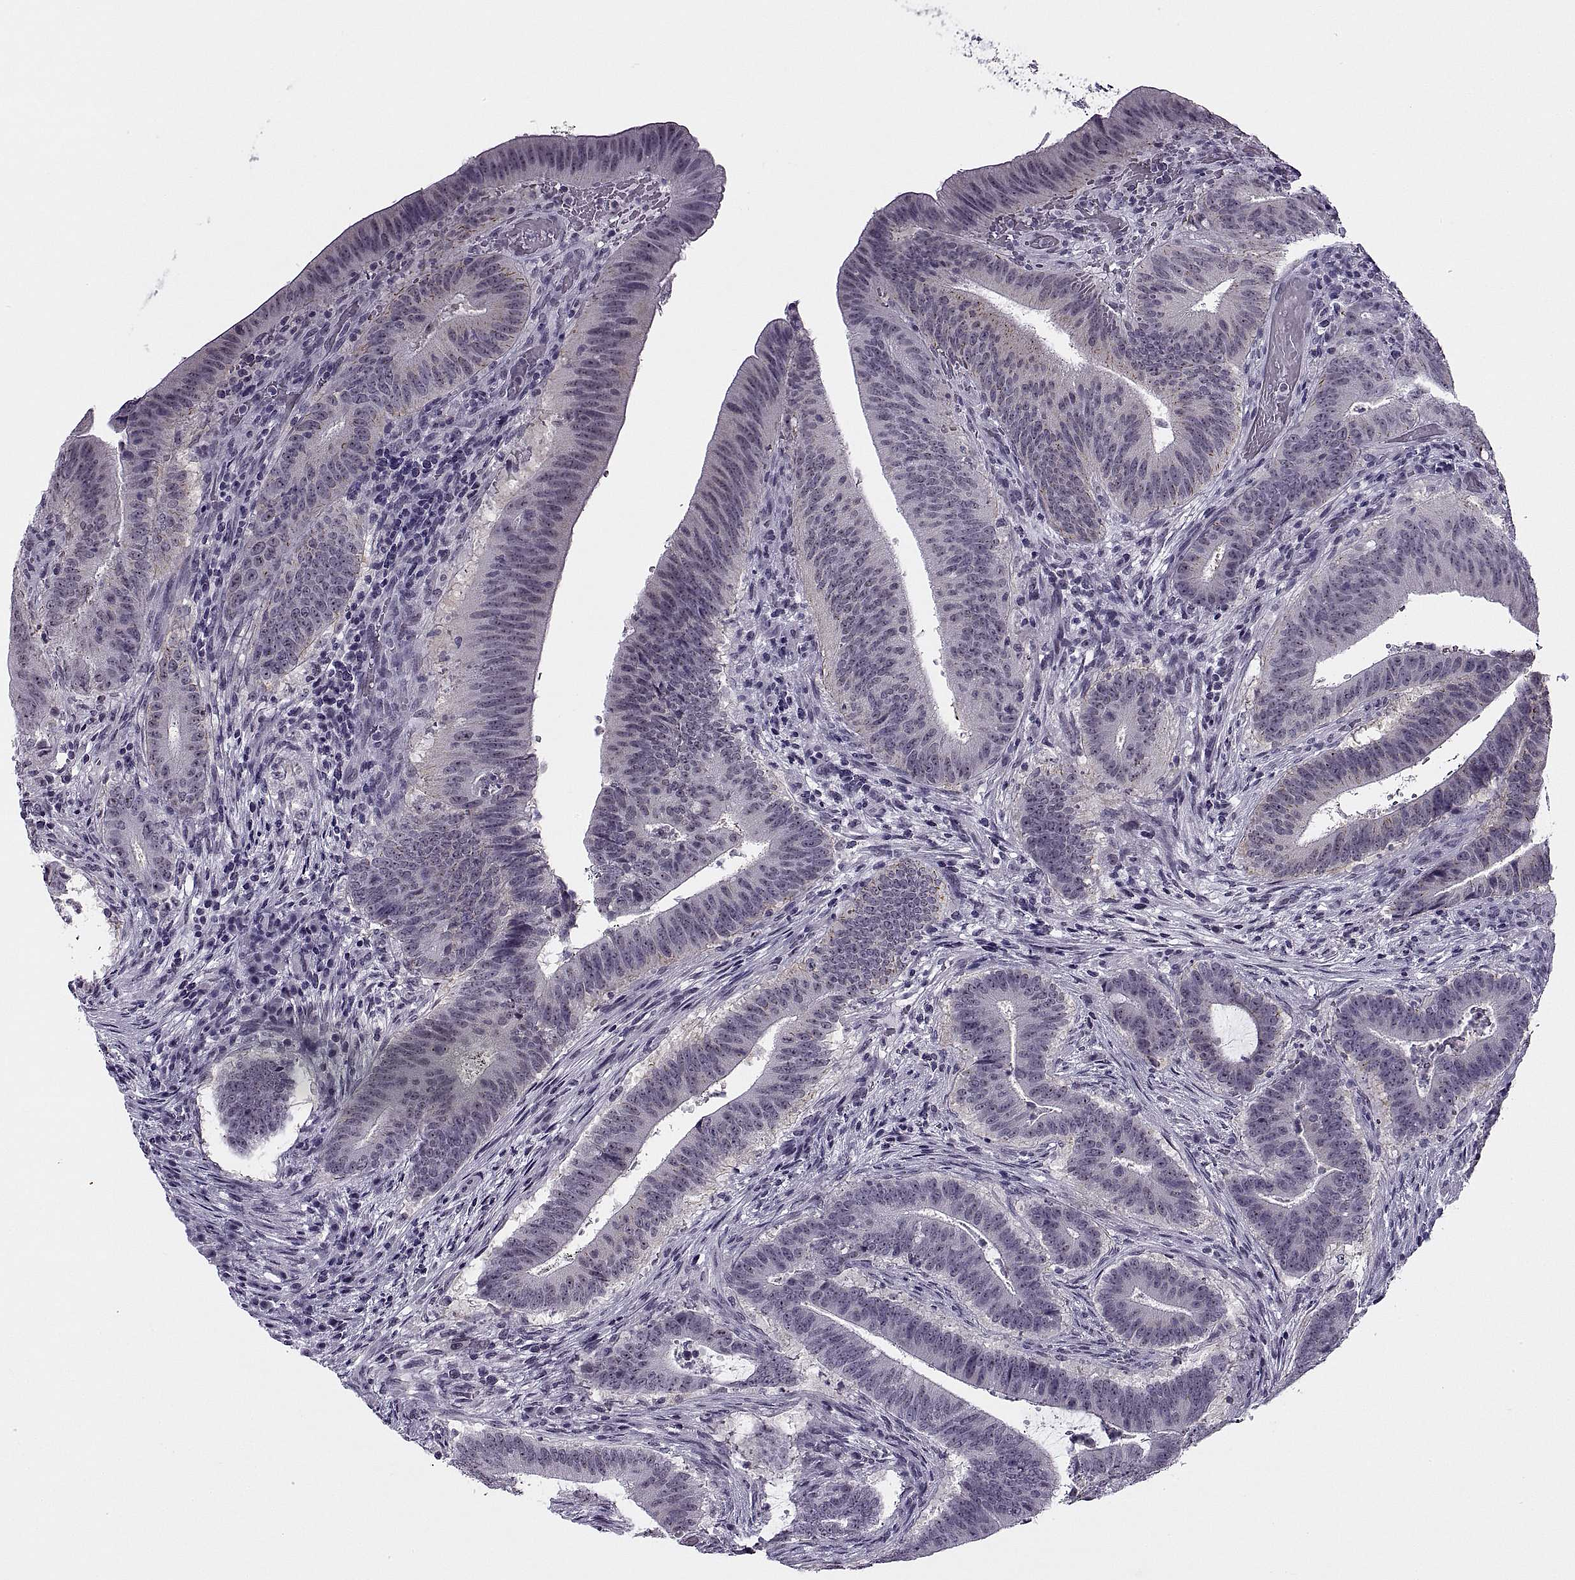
{"staining": {"intensity": "negative", "quantity": "none", "location": "none"}, "tissue": "colorectal cancer", "cell_type": "Tumor cells", "image_type": "cancer", "snomed": [{"axis": "morphology", "description": "Adenocarcinoma, NOS"}, {"axis": "topography", "description": "Colon"}], "caption": "Immunohistochemical staining of human colorectal adenocarcinoma displays no significant positivity in tumor cells.", "gene": "TBC1D3G", "patient": {"sex": "female", "age": 43}}